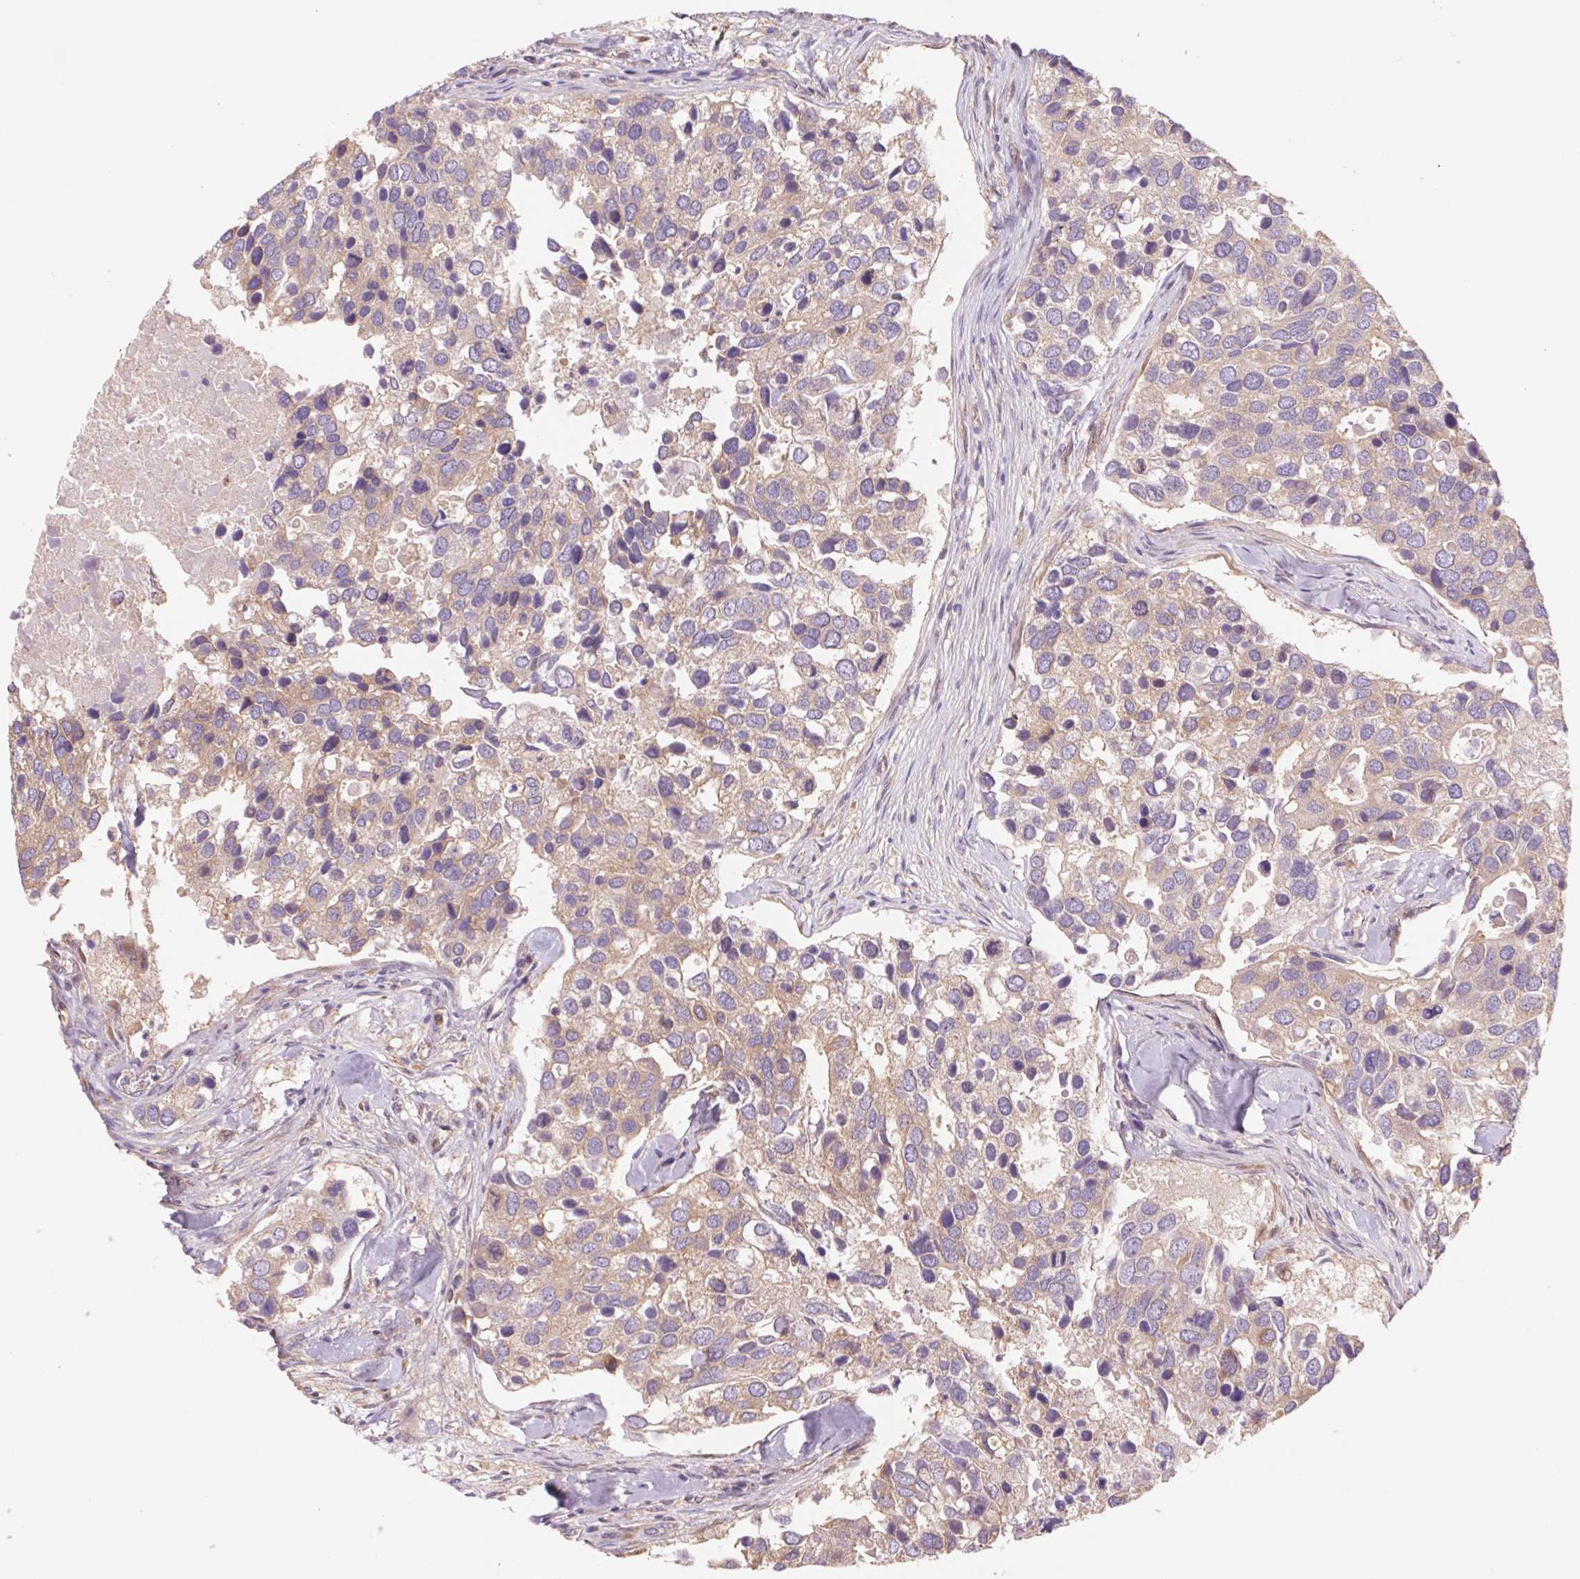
{"staining": {"intensity": "weak", "quantity": ">75%", "location": "cytoplasmic/membranous"}, "tissue": "breast cancer", "cell_type": "Tumor cells", "image_type": "cancer", "snomed": [{"axis": "morphology", "description": "Duct carcinoma"}, {"axis": "topography", "description": "Breast"}], "caption": "This photomicrograph exhibits immunohistochemistry (IHC) staining of human breast cancer, with low weak cytoplasmic/membranous expression in approximately >75% of tumor cells.", "gene": "RAB1A", "patient": {"sex": "female", "age": 83}}